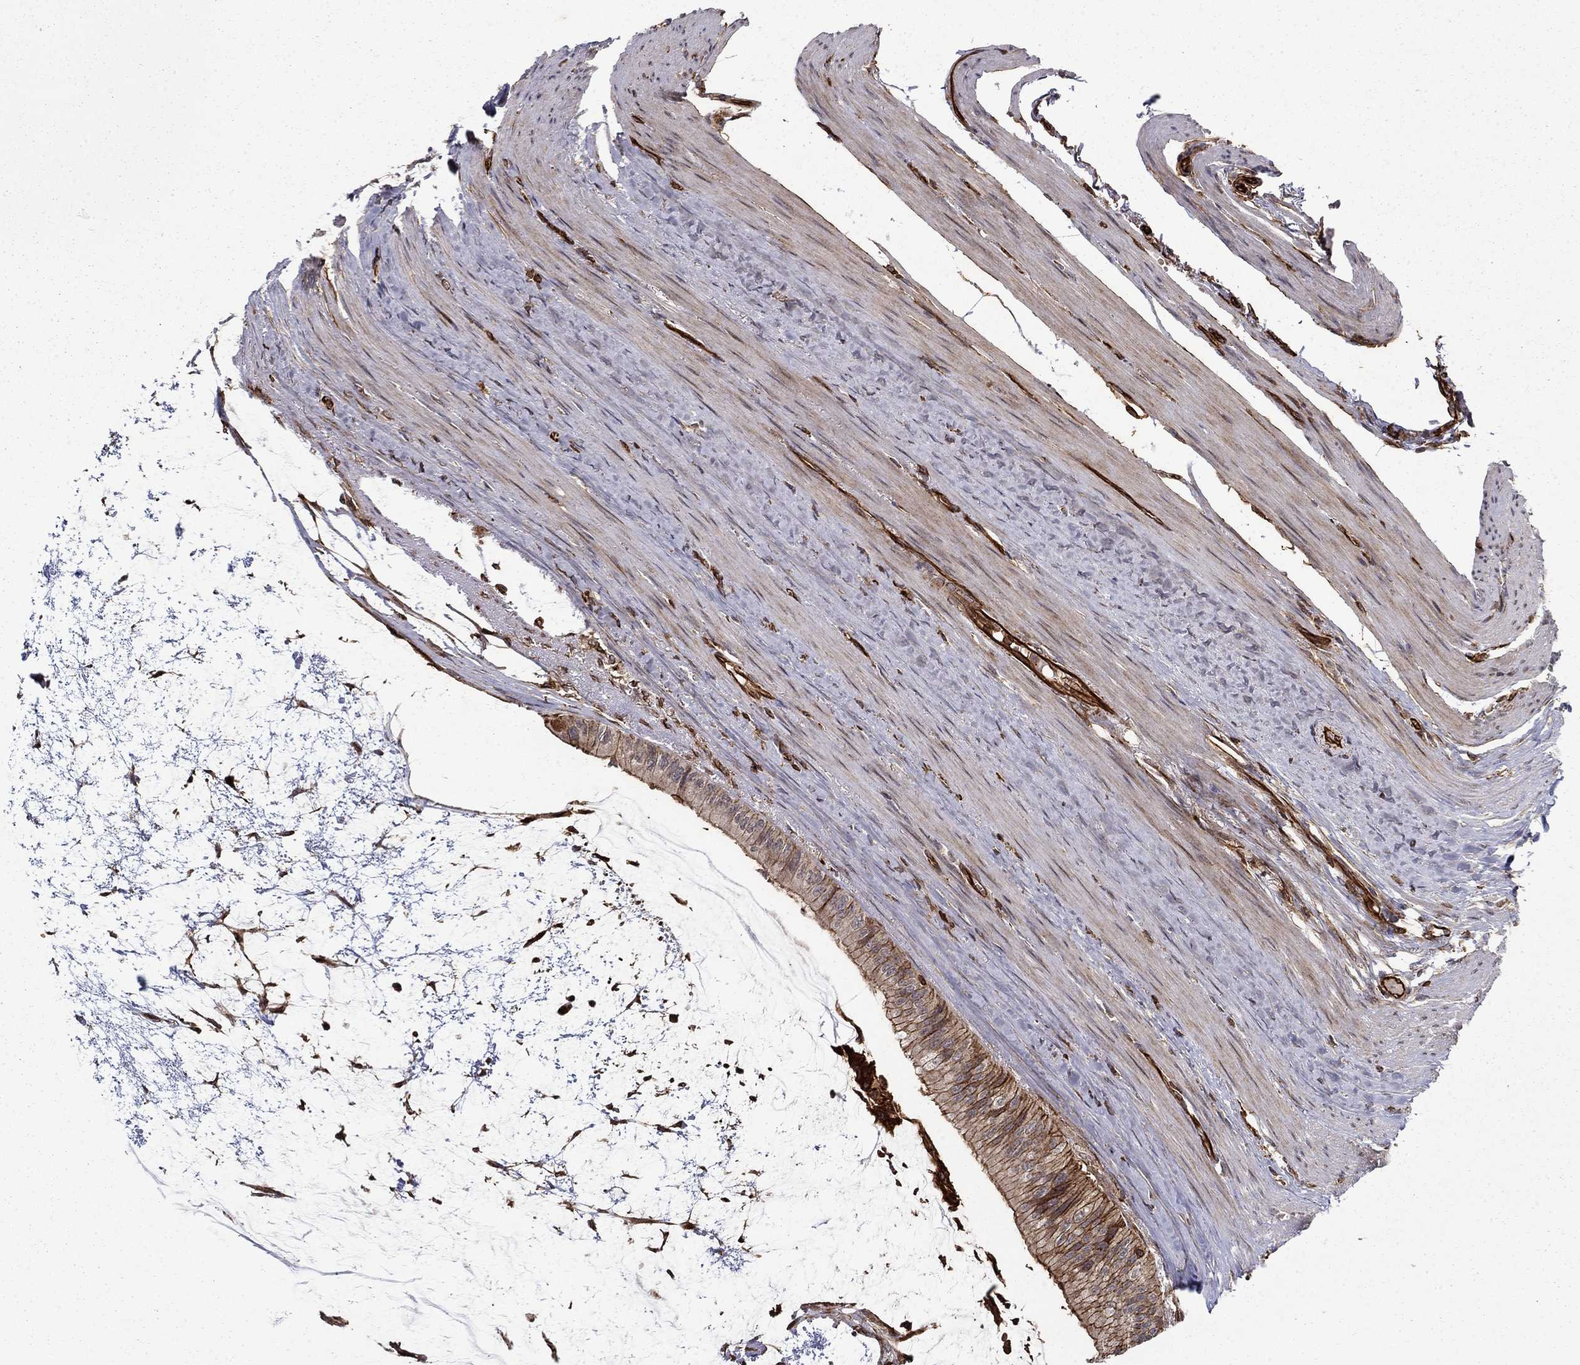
{"staining": {"intensity": "strong", "quantity": "25%-75%", "location": "cytoplasmic/membranous"}, "tissue": "colorectal cancer", "cell_type": "Tumor cells", "image_type": "cancer", "snomed": [{"axis": "morphology", "description": "Normal tissue, NOS"}, {"axis": "morphology", "description": "Adenocarcinoma, NOS"}, {"axis": "topography", "description": "Colon"}], "caption": "High-power microscopy captured an IHC photomicrograph of colorectal cancer, revealing strong cytoplasmic/membranous positivity in about 25%-75% of tumor cells.", "gene": "ADM", "patient": {"sex": "male", "age": 65}}